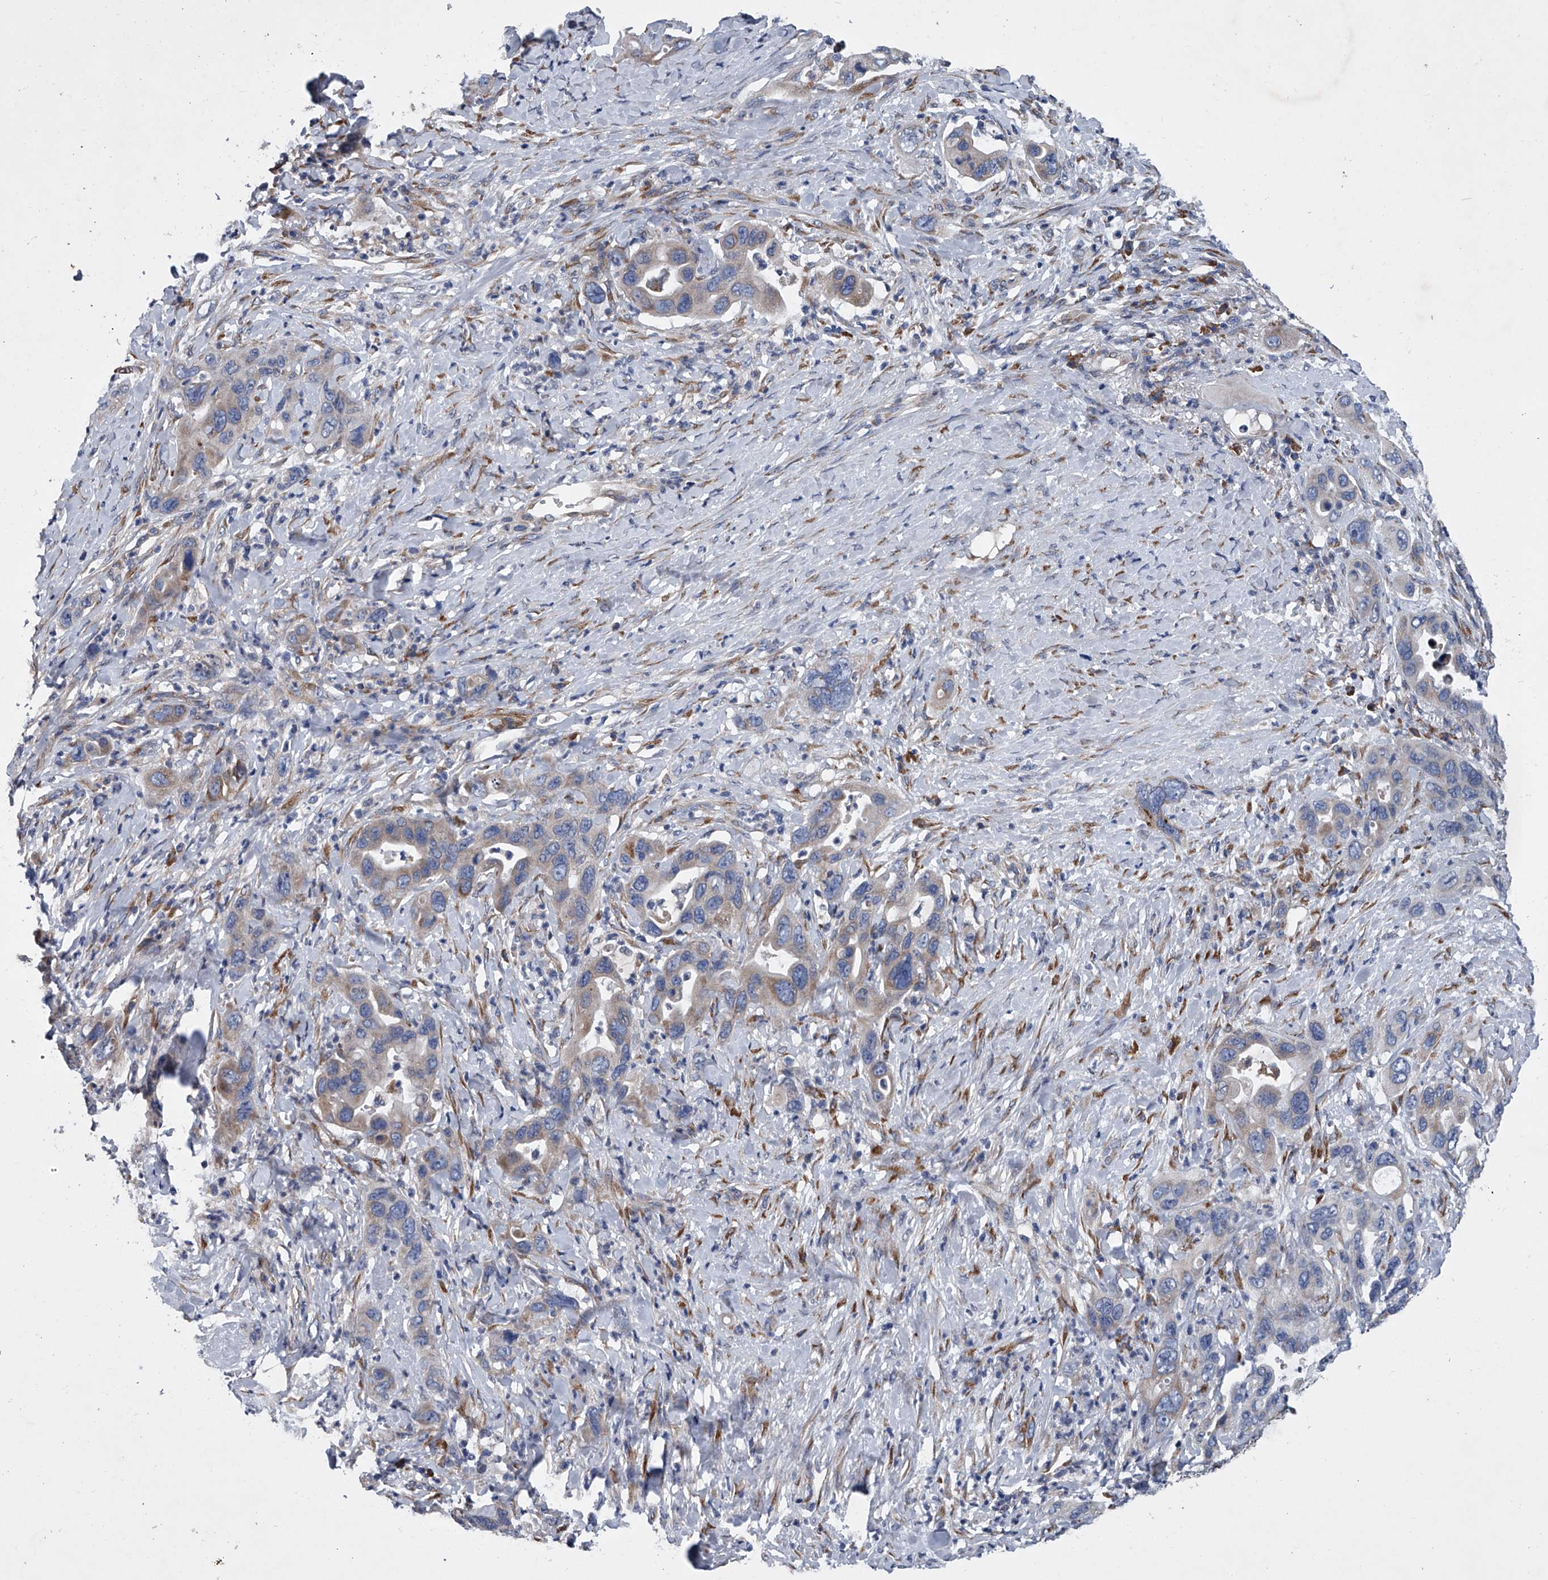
{"staining": {"intensity": "weak", "quantity": "<25%", "location": "cytoplasmic/membranous"}, "tissue": "pancreatic cancer", "cell_type": "Tumor cells", "image_type": "cancer", "snomed": [{"axis": "morphology", "description": "Adenocarcinoma, NOS"}, {"axis": "topography", "description": "Pancreas"}], "caption": "Tumor cells are negative for protein expression in human pancreatic cancer (adenocarcinoma).", "gene": "ABCG1", "patient": {"sex": "female", "age": 71}}